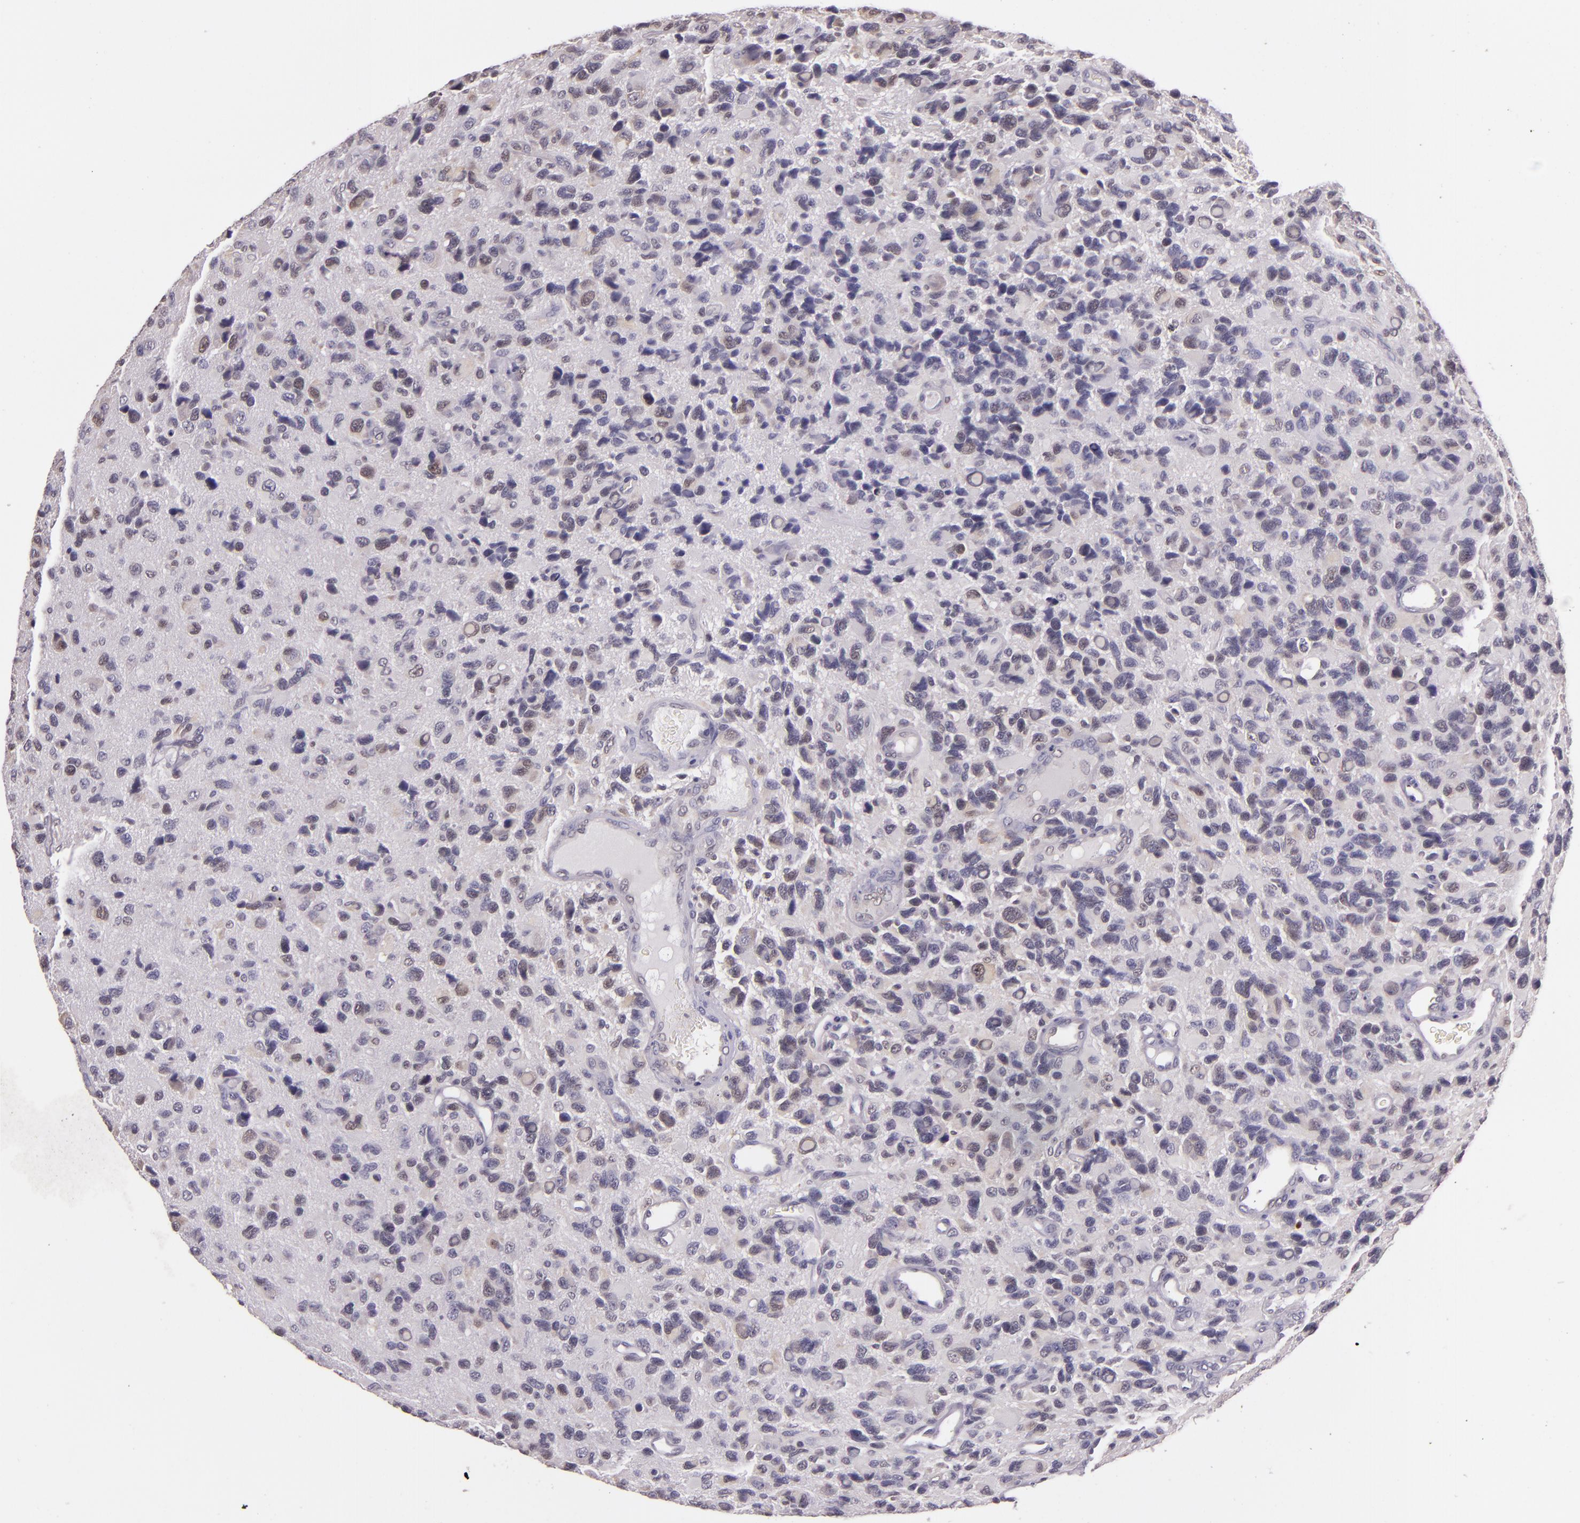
{"staining": {"intensity": "negative", "quantity": "none", "location": "none"}, "tissue": "glioma", "cell_type": "Tumor cells", "image_type": "cancer", "snomed": [{"axis": "morphology", "description": "Glioma, malignant, High grade"}, {"axis": "topography", "description": "Brain"}], "caption": "Tumor cells show no significant expression in high-grade glioma (malignant).", "gene": "HSPA8", "patient": {"sex": "male", "age": 77}}